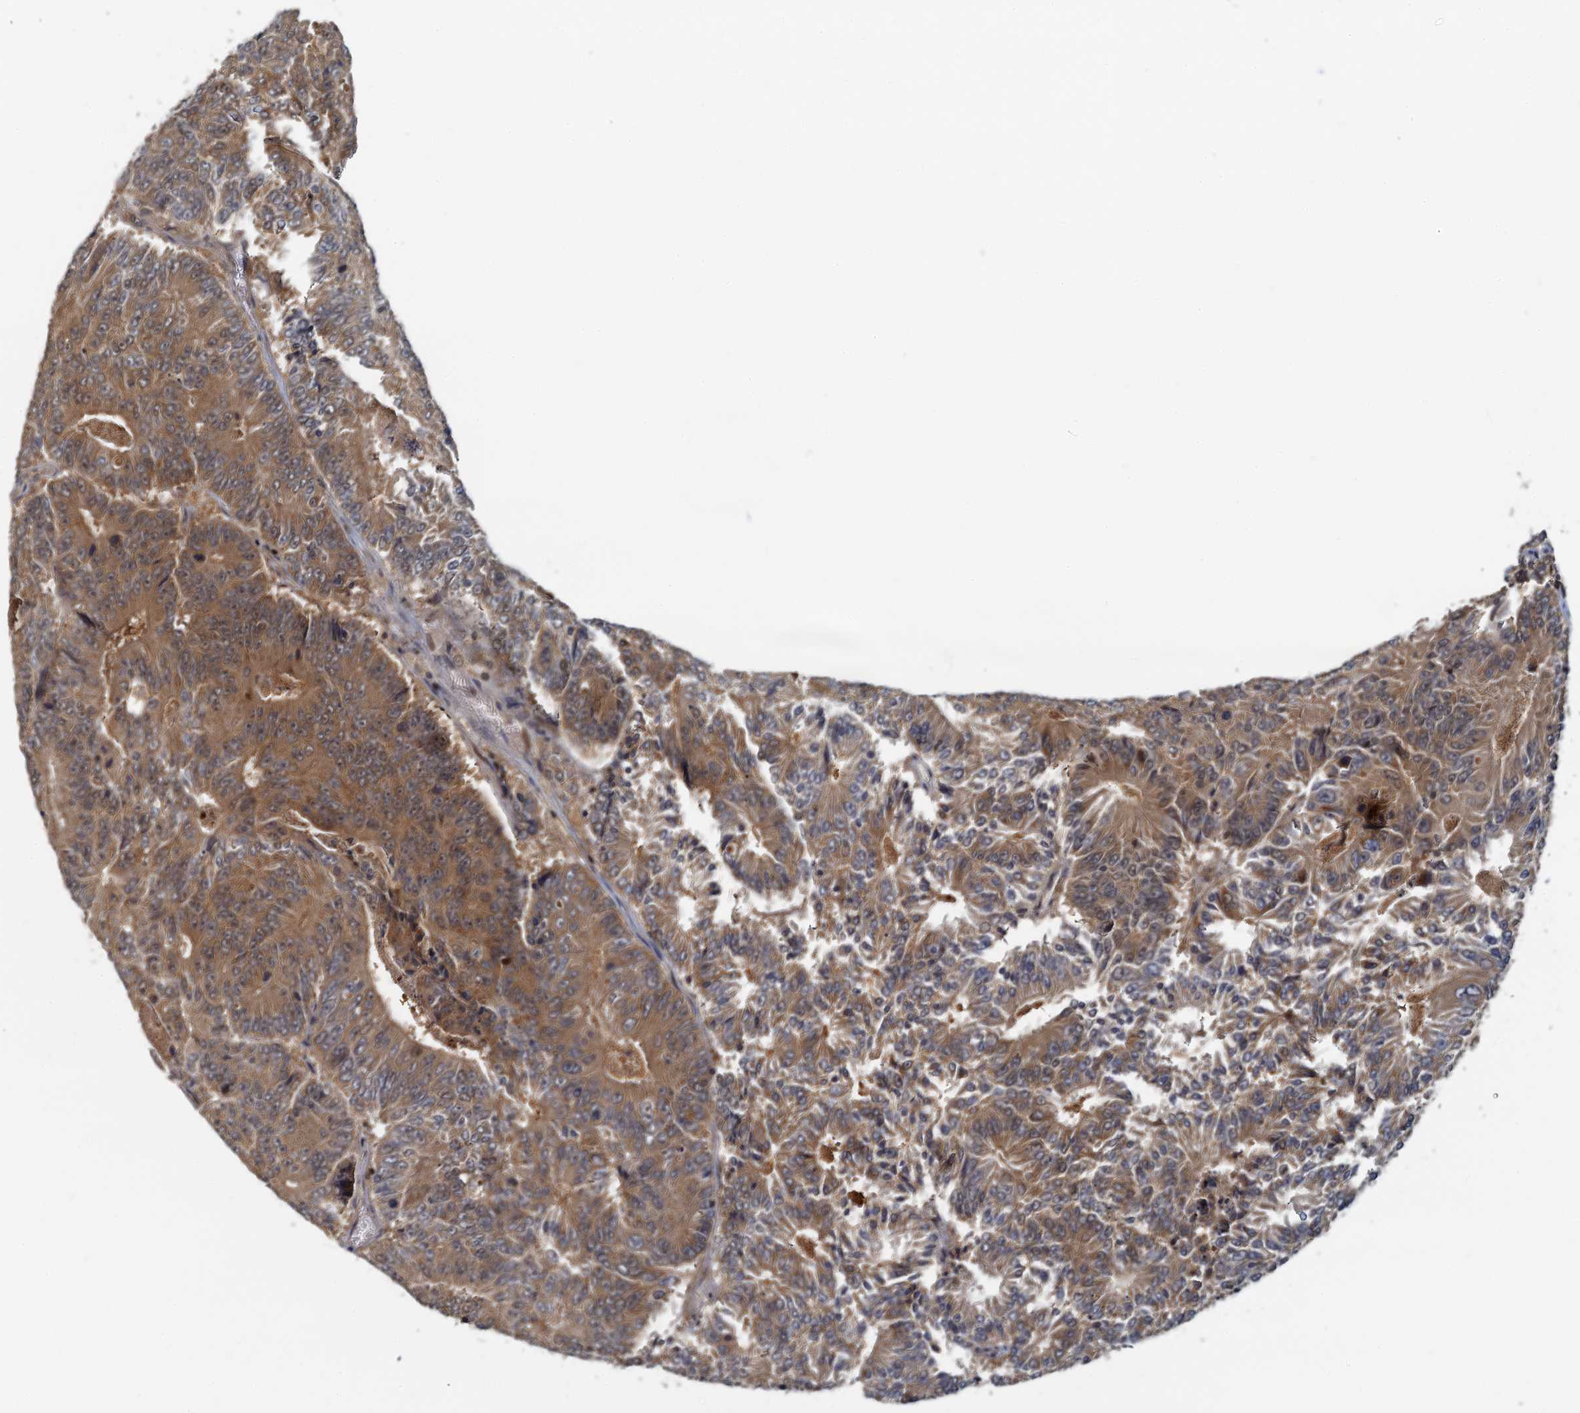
{"staining": {"intensity": "moderate", "quantity": ">75%", "location": "cytoplasmic/membranous"}, "tissue": "colorectal cancer", "cell_type": "Tumor cells", "image_type": "cancer", "snomed": [{"axis": "morphology", "description": "Adenocarcinoma, NOS"}, {"axis": "topography", "description": "Colon"}], "caption": "Colorectal cancer (adenocarcinoma) stained for a protein (brown) exhibits moderate cytoplasmic/membranous positive expression in approximately >75% of tumor cells.", "gene": "TOLLIP", "patient": {"sex": "male", "age": 83}}